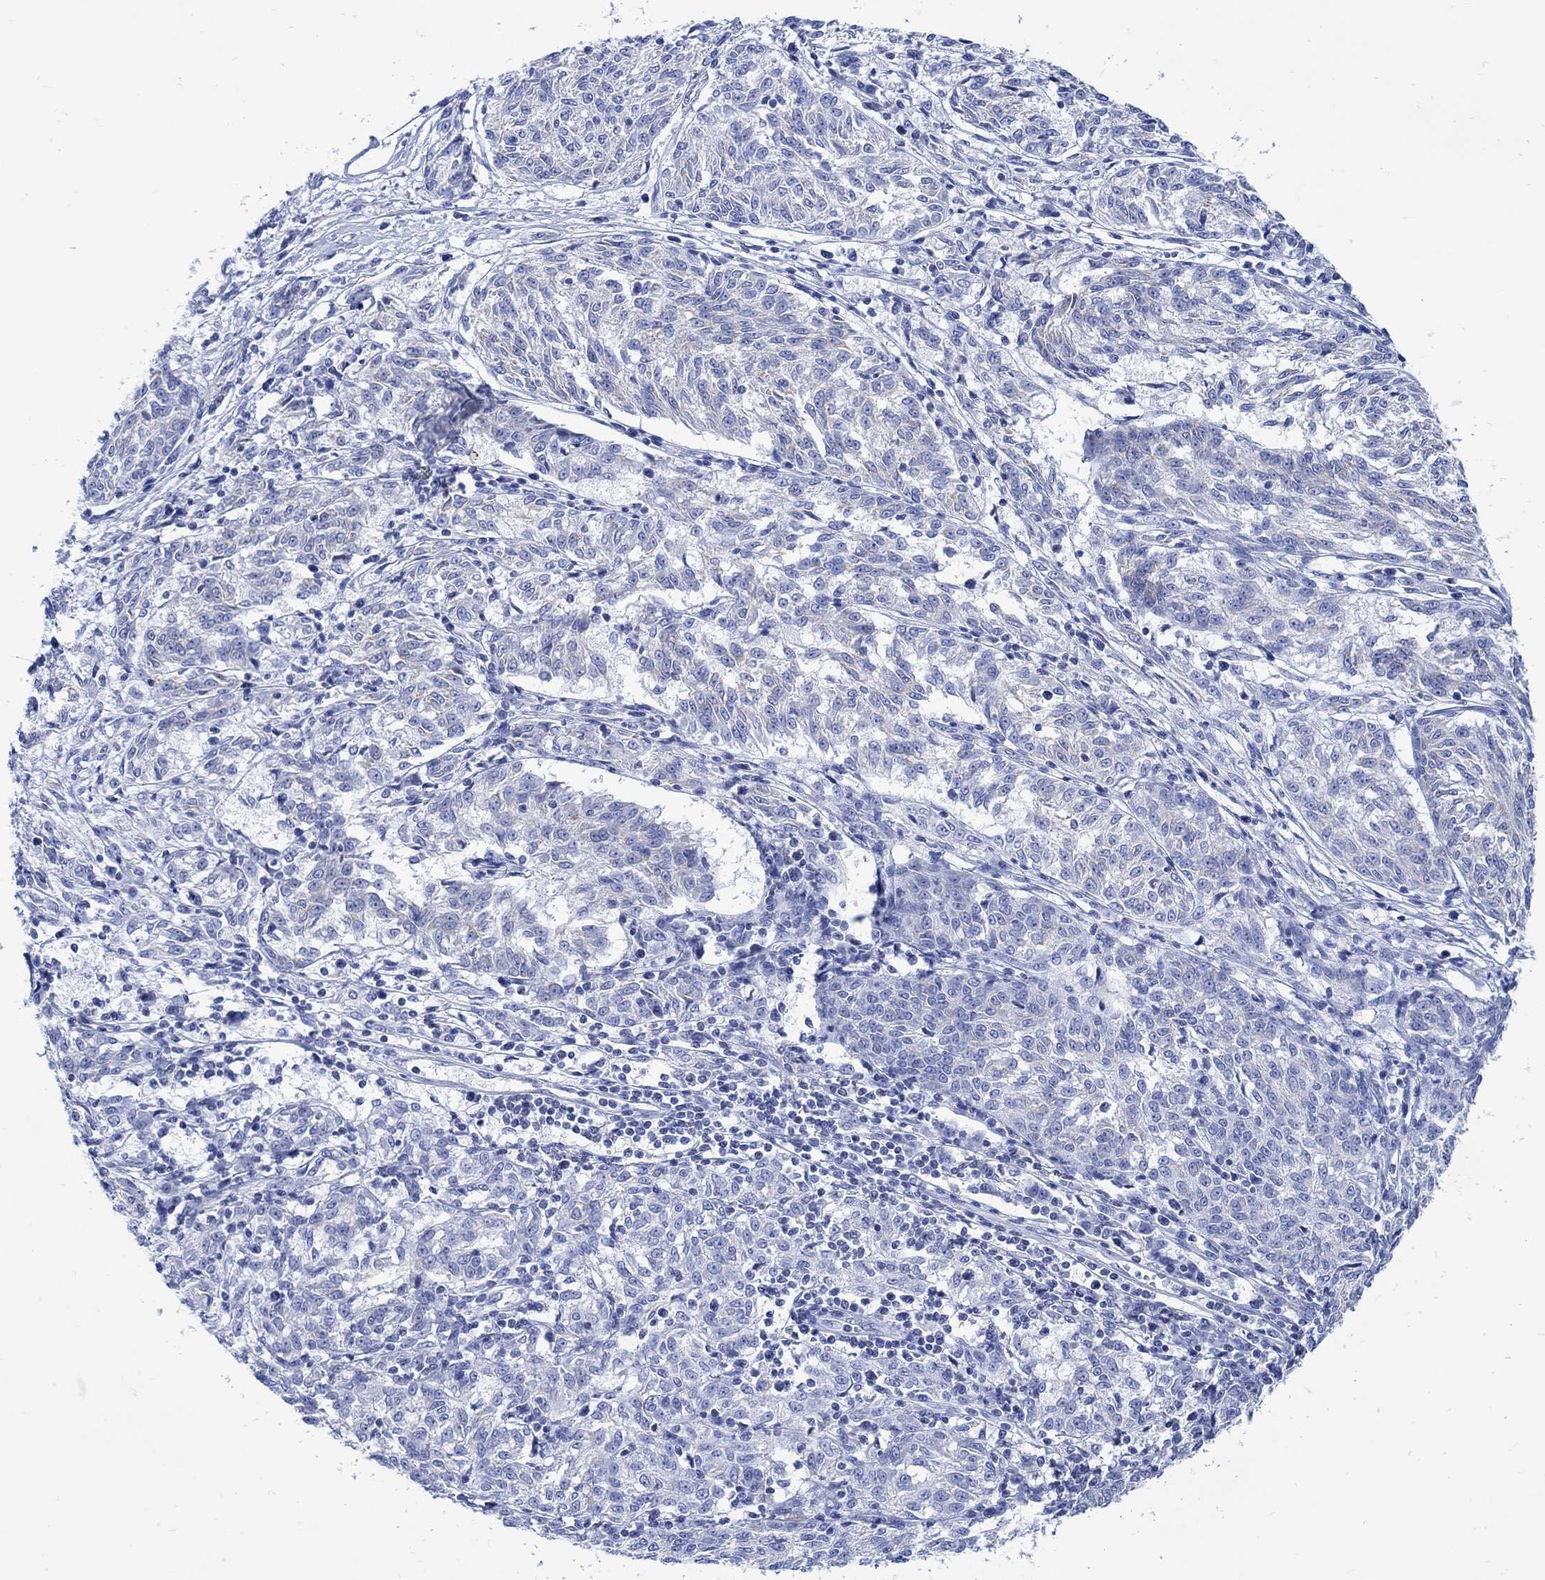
{"staining": {"intensity": "negative", "quantity": "none", "location": "none"}, "tissue": "melanoma", "cell_type": "Tumor cells", "image_type": "cancer", "snomed": [{"axis": "morphology", "description": "Malignant melanoma, NOS"}, {"axis": "topography", "description": "Skin"}], "caption": "Malignant melanoma stained for a protein using immunohistochemistry shows no staining tumor cells.", "gene": "CPLX2", "patient": {"sex": "female", "age": 72}}